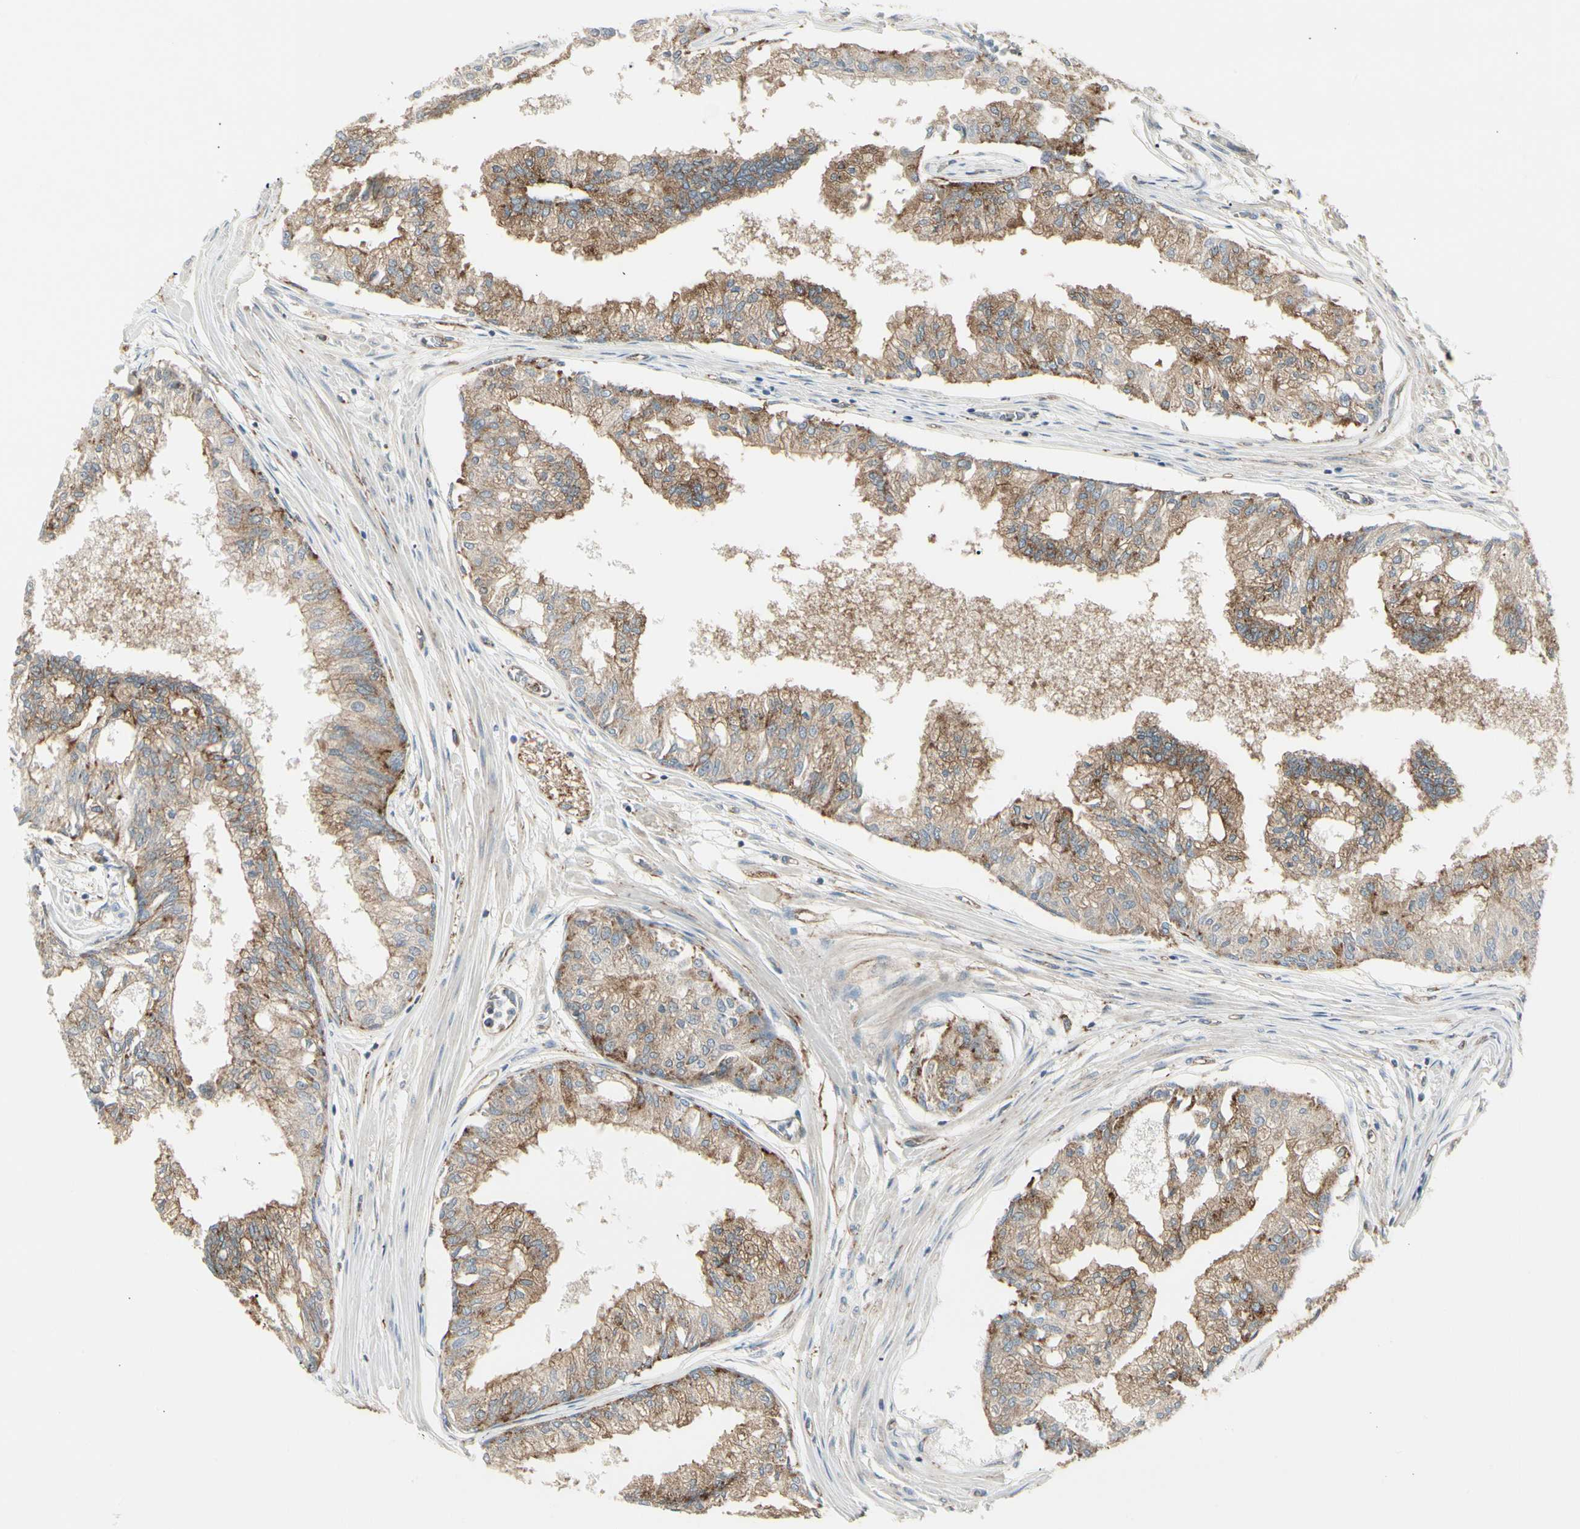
{"staining": {"intensity": "moderate", "quantity": ">75%", "location": "cytoplasmic/membranous"}, "tissue": "prostate", "cell_type": "Glandular cells", "image_type": "normal", "snomed": [{"axis": "morphology", "description": "Normal tissue, NOS"}, {"axis": "topography", "description": "Prostate"}, {"axis": "topography", "description": "Seminal veicle"}], "caption": "Immunohistochemistry of unremarkable prostate displays medium levels of moderate cytoplasmic/membranous positivity in about >75% of glandular cells.", "gene": "ATP6V1B2", "patient": {"sex": "male", "age": 60}}